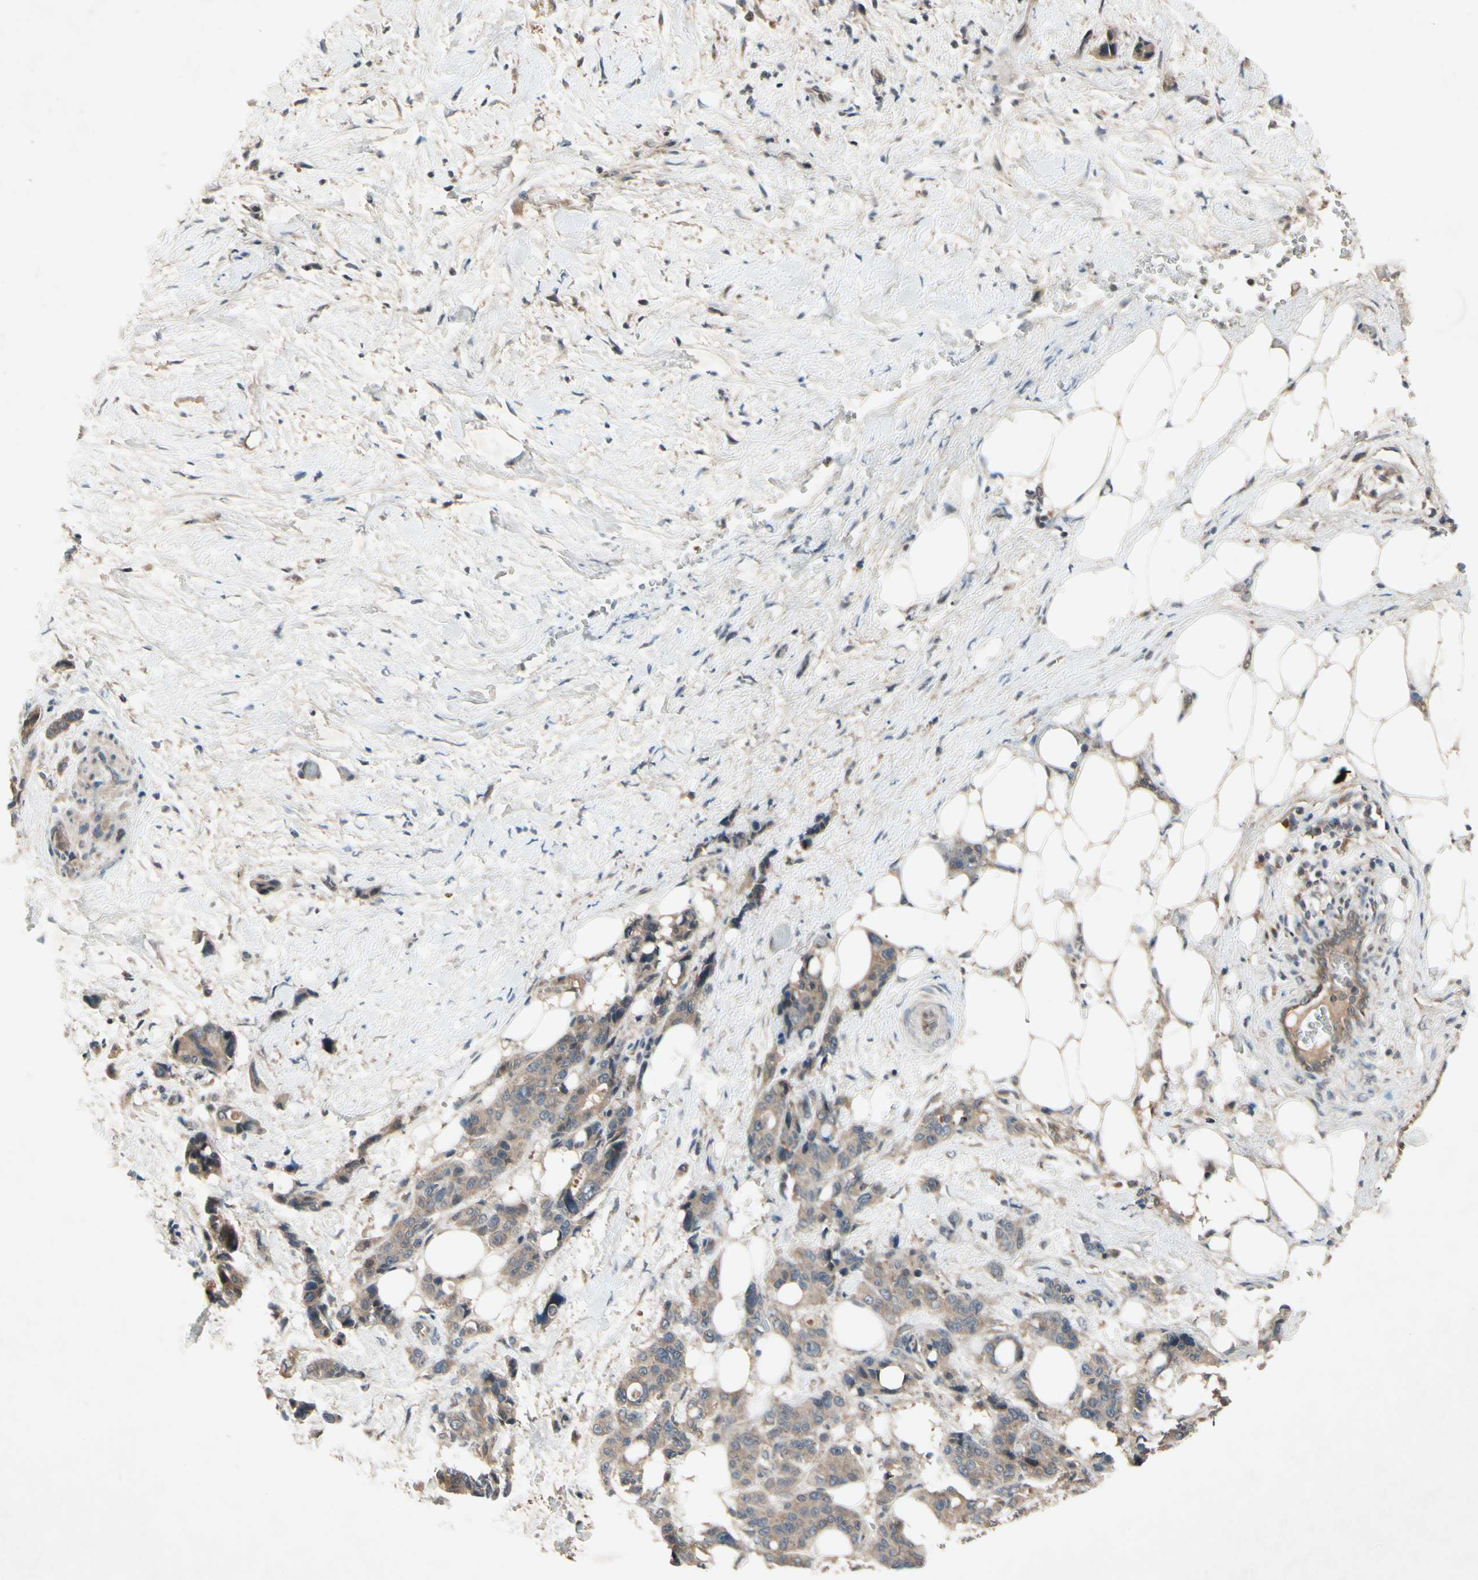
{"staining": {"intensity": "weak", "quantity": ">75%", "location": "cytoplasmic/membranous"}, "tissue": "pancreatic cancer", "cell_type": "Tumor cells", "image_type": "cancer", "snomed": [{"axis": "morphology", "description": "Adenocarcinoma, NOS"}, {"axis": "topography", "description": "Pancreas"}], "caption": "Immunohistochemistry (IHC) staining of adenocarcinoma (pancreatic), which reveals low levels of weak cytoplasmic/membranous staining in approximately >75% of tumor cells indicating weak cytoplasmic/membranous protein positivity. The staining was performed using DAB (brown) for protein detection and nuclei were counterstained in hematoxylin (blue).", "gene": "NSF", "patient": {"sex": "male", "age": 46}}